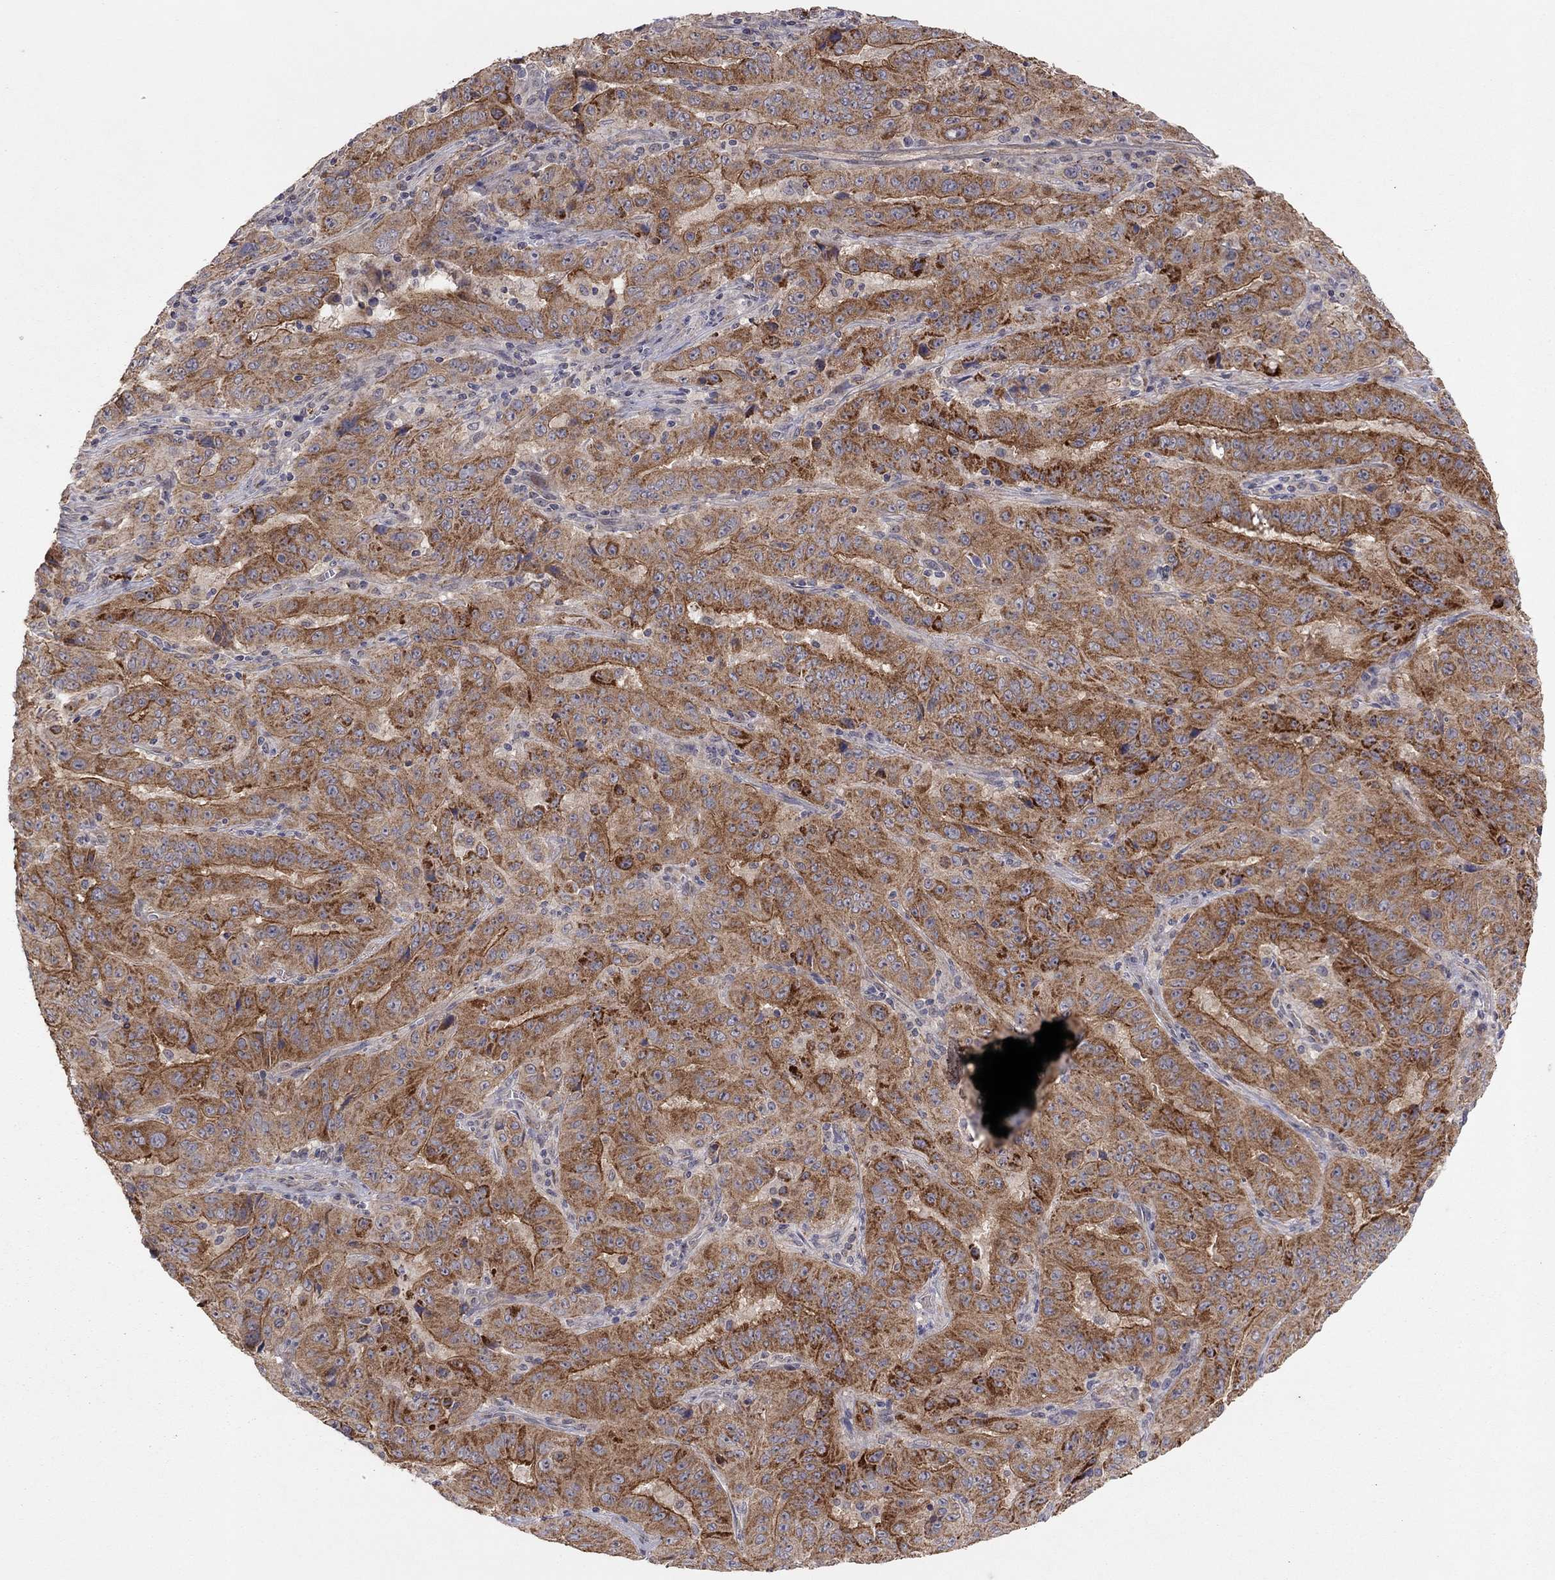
{"staining": {"intensity": "strong", "quantity": ">75%", "location": "cytoplasmic/membranous"}, "tissue": "pancreatic cancer", "cell_type": "Tumor cells", "image_type": "cancer", "snomed": [{"axis": "morphology", "description": "Adenocarcinoma, NOS"}, {"axis": "topography", "description": "Pancreas"}], "caption": "DAB (3,3'-diaminobenzidine) immunohistochemical staining of human pancreatic cancer (adenocarcinoma) displays strong cytoplasmic/membranous protein expression in approximately >75% of tumor cells.", "gene": "CRACDL", "patient": {"sex": "male", "age": 63}}